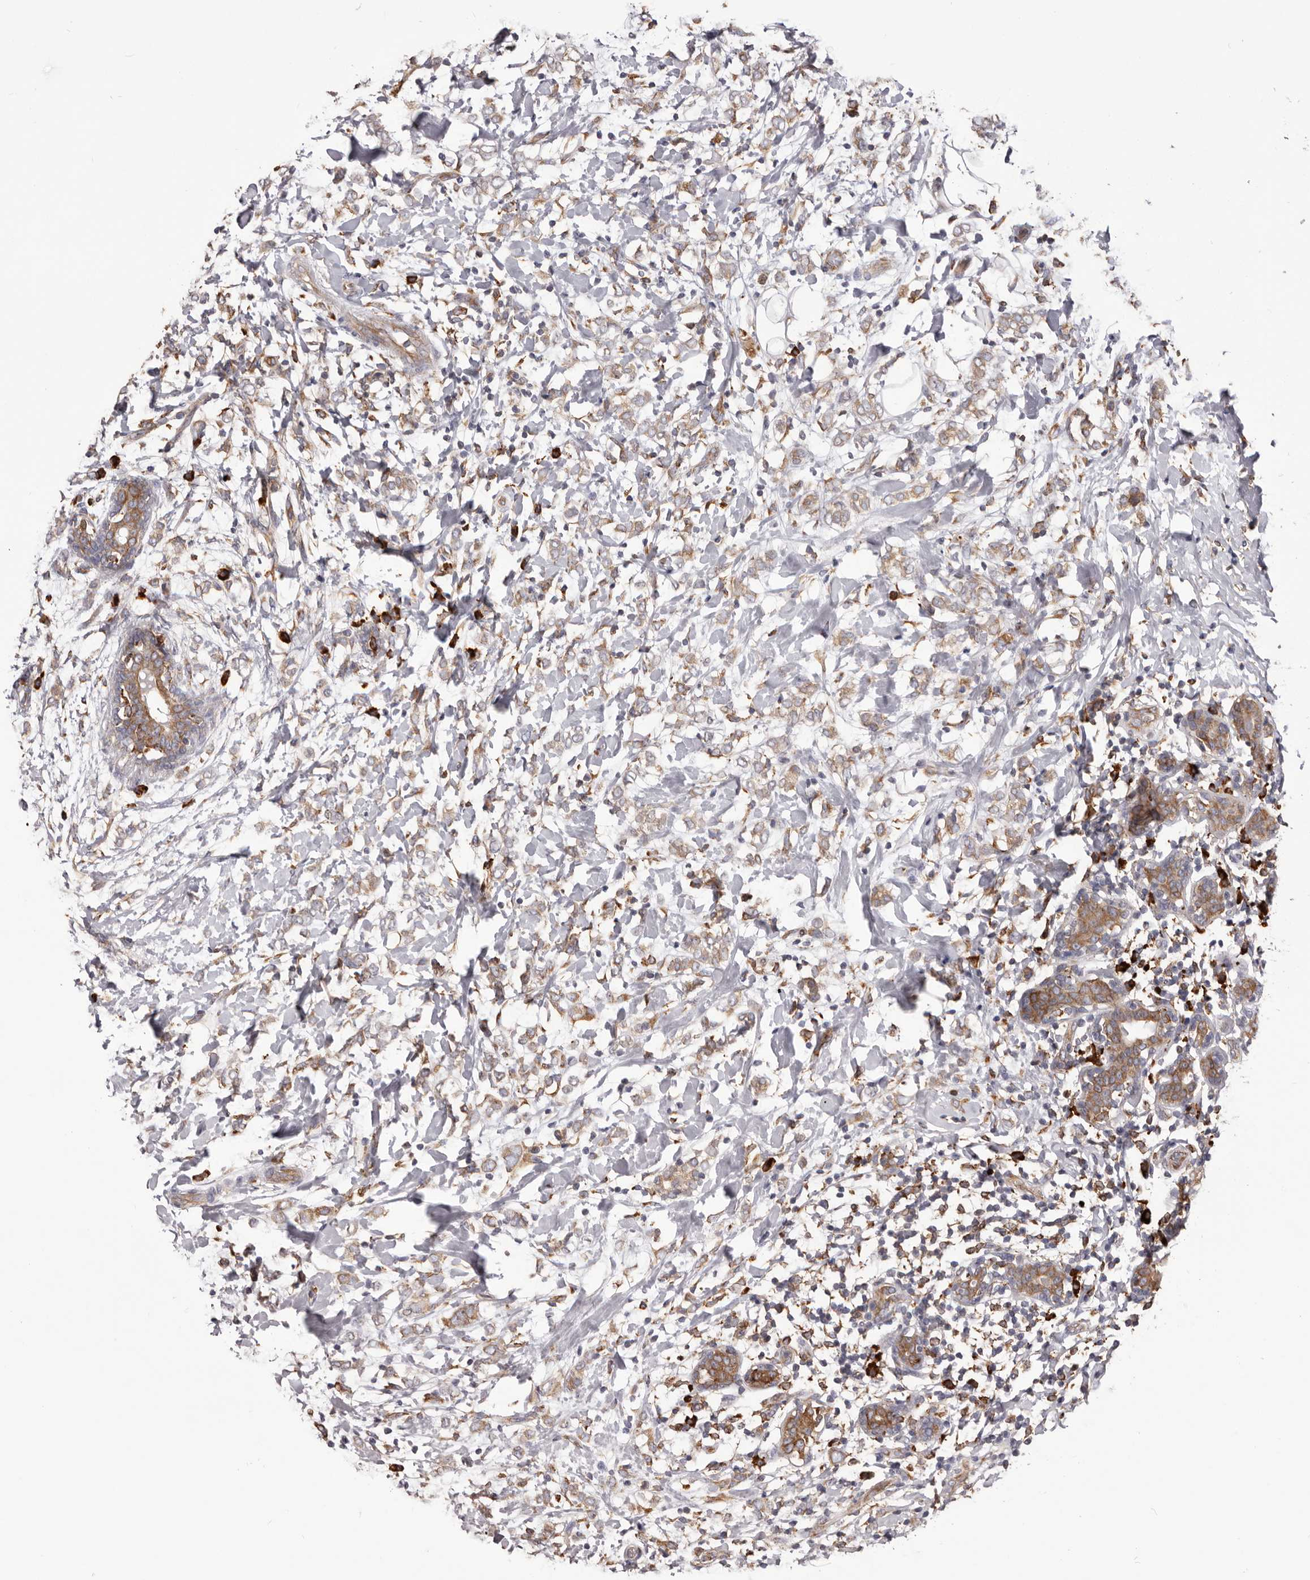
{"staining": {"intensity": "weak", "quantity": ">75%", "location": "cytoplasmic/membranous"}, "tissue": "breast cancer", "cell_type": "Tumor cells", "image_type": "cancer", "snomed": [{"axis": "morphology", "description": "Normal tissue, NOS"}, {"axis": "morphology", "description": "Lobular carcinoma"}, {"axis": "topography", "description": "Breast"}], "caption": "Breast cancer stained for a protein (brown) demonstrates weak cytoplasmic/membranous positive positivity in approximately >75% of tumor cells.", "gene": "QRSL1", "patient": {"sex": "female", "age": 47}}